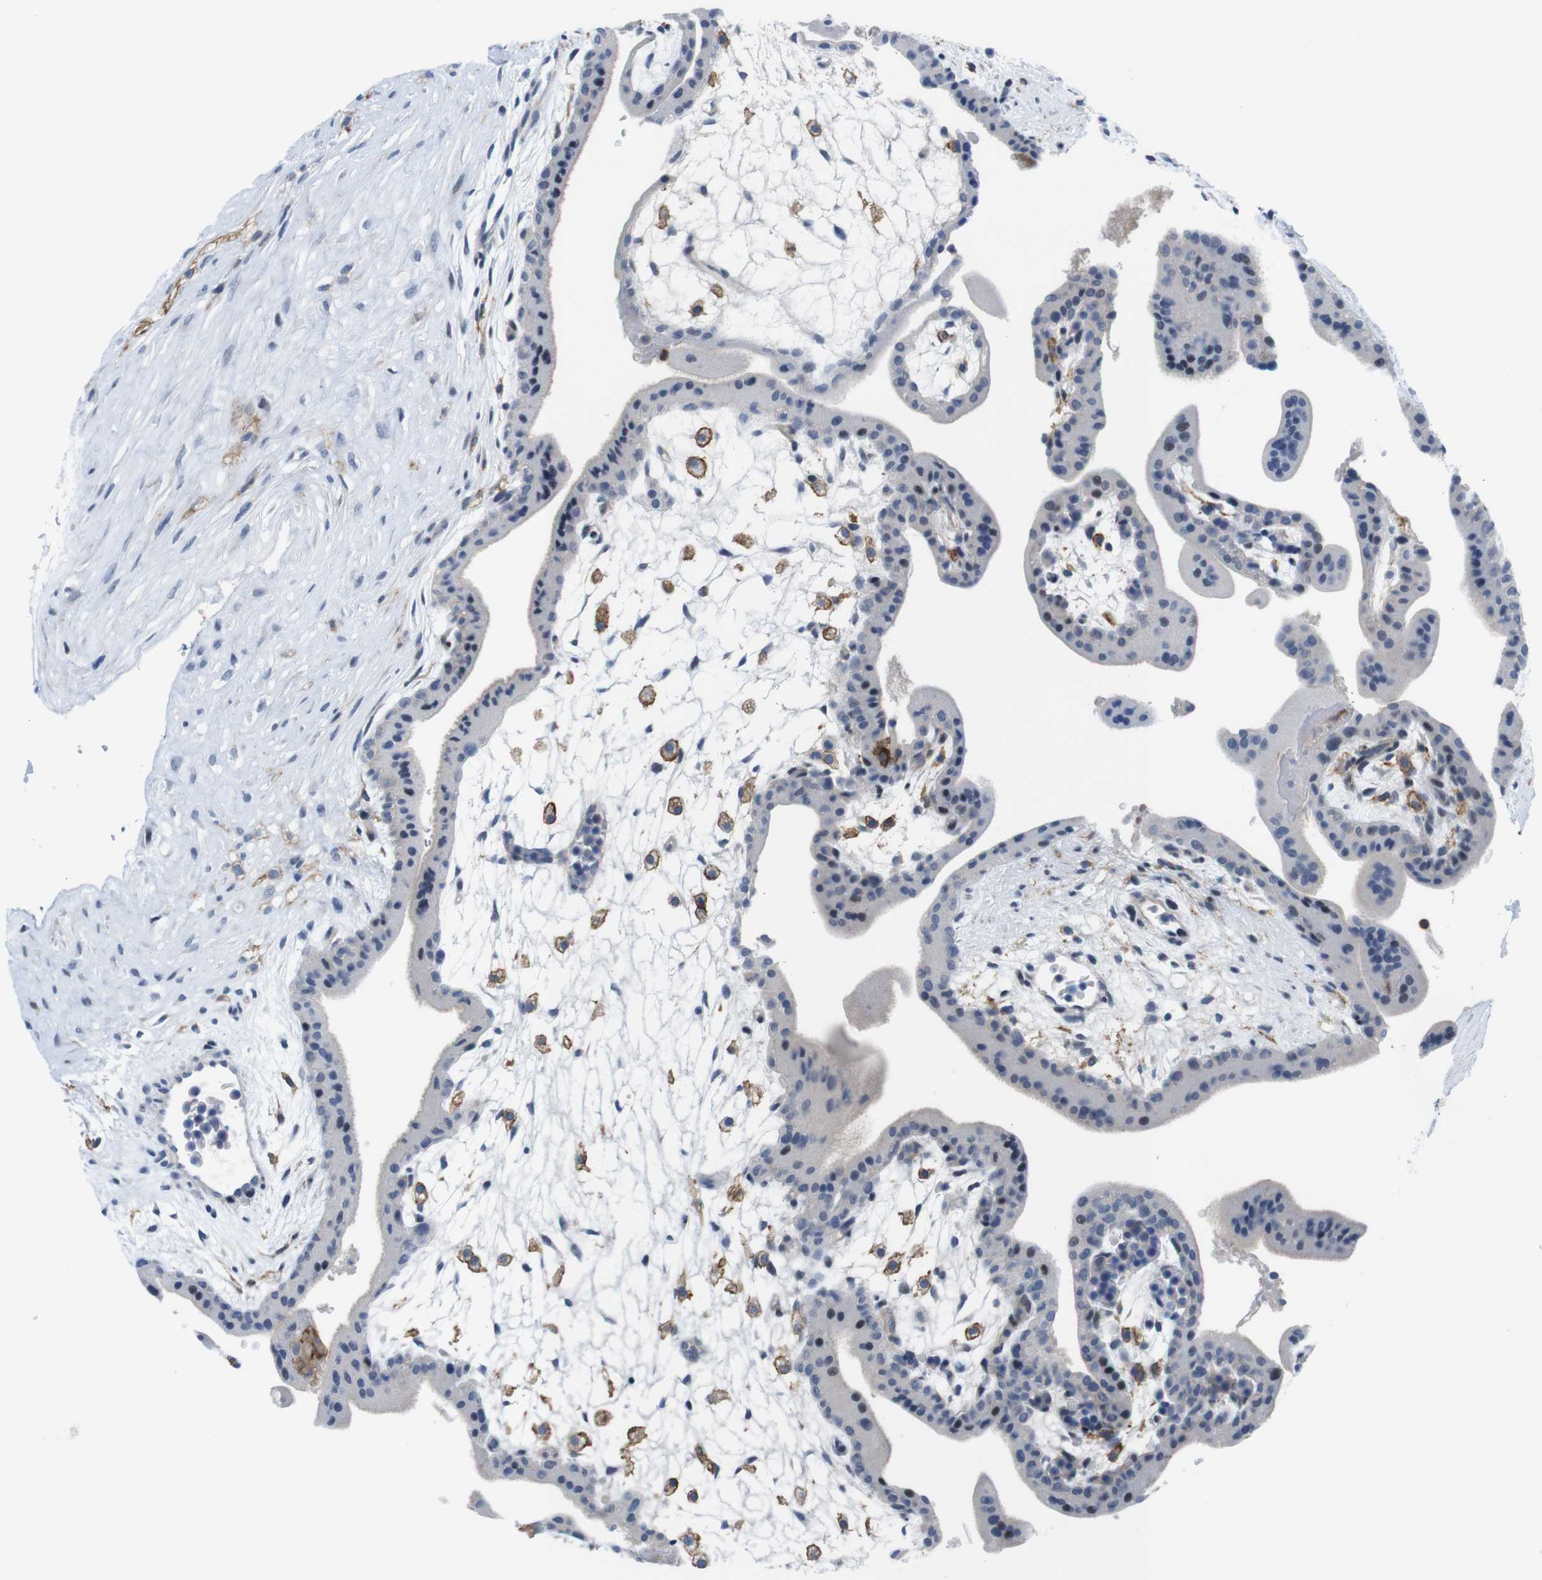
{"staining": {"intensity": "negative", "quantity": "none", "location": "none"}, "tissue": "placenta", "cell_type": "Trophoblastic cells", "image_type": "normal", "snomed": [{"axis": "morphology", "description": "Normal tissue, NOS"}, {"axis": "topography", "description": "Placenta"}], "caption": "Image shows no protein staining in trophoblastic cells of unremarkable placenta. (DAB (3,3'-diaminobenzidine) IHC with hematoxylin counter stain).", "gene": "CD300C", "patient": {"sex": "female", "age": 35}}